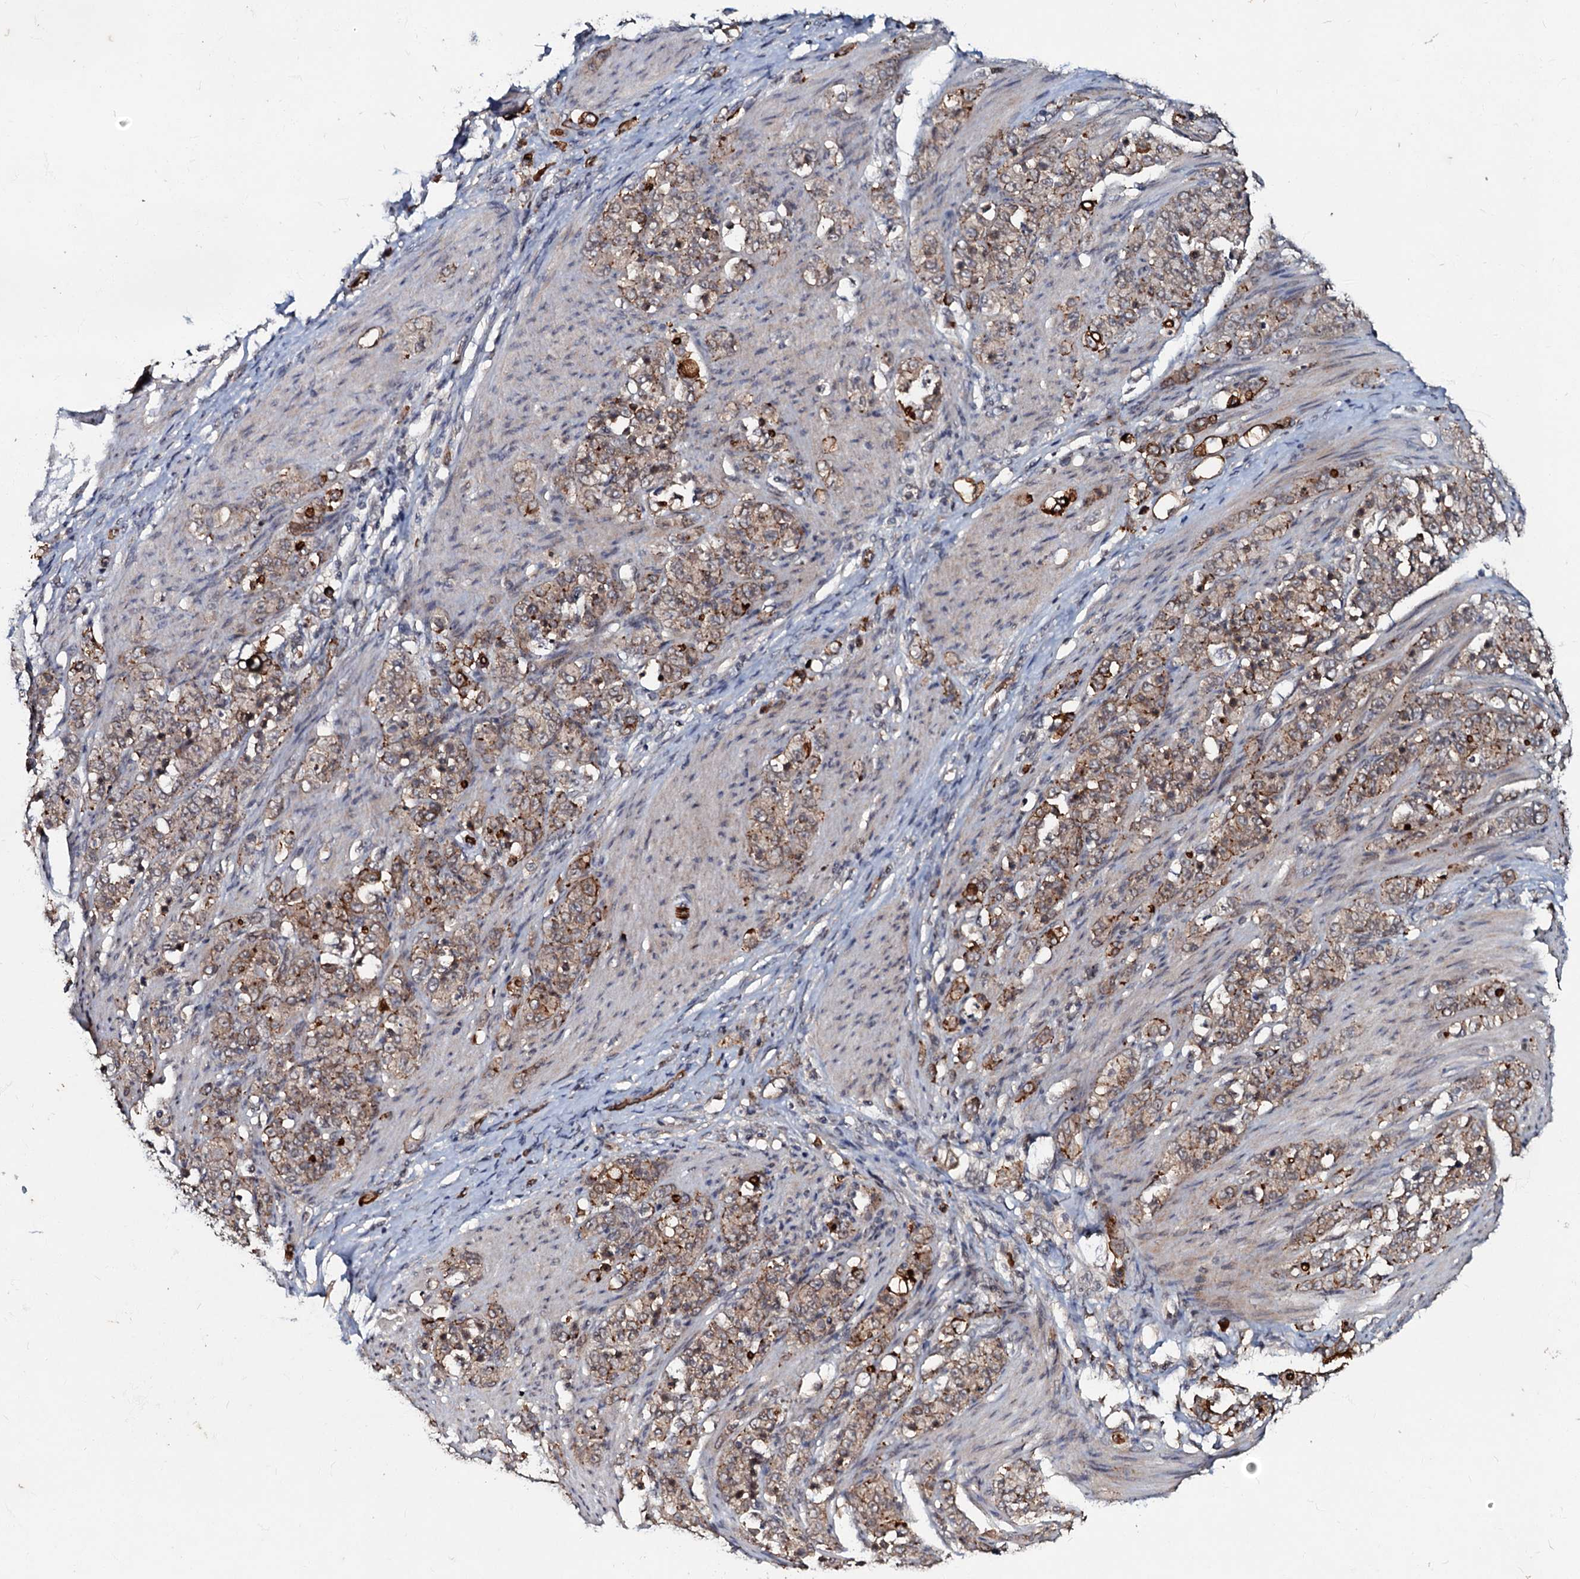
{"staining": {"intensity": "strong", "quantity": "<25%", "location": "cytoplasmic/membranous"}, "tissue": "stomach cancer", "cell_type": "Tumor cells", "image_type": "cancer", "snomed": [{"axis": "morphology", "description": "Adenocarcinoma, NOS"}, {"axis": "topography", "description": "Stomach"}], "caption": "Protein staining reveals strong cytoplasmic/membranous positivity in approximately <25% of tumor cells in stomach cancer. The staining was performed using DAB to visualize the protein expression in brown, while the nuclei were stained in blue with hematoxylin (Magnification: 20x).", "gene": "MANSC4", "patient": {"sex": "female", "age": 79}}